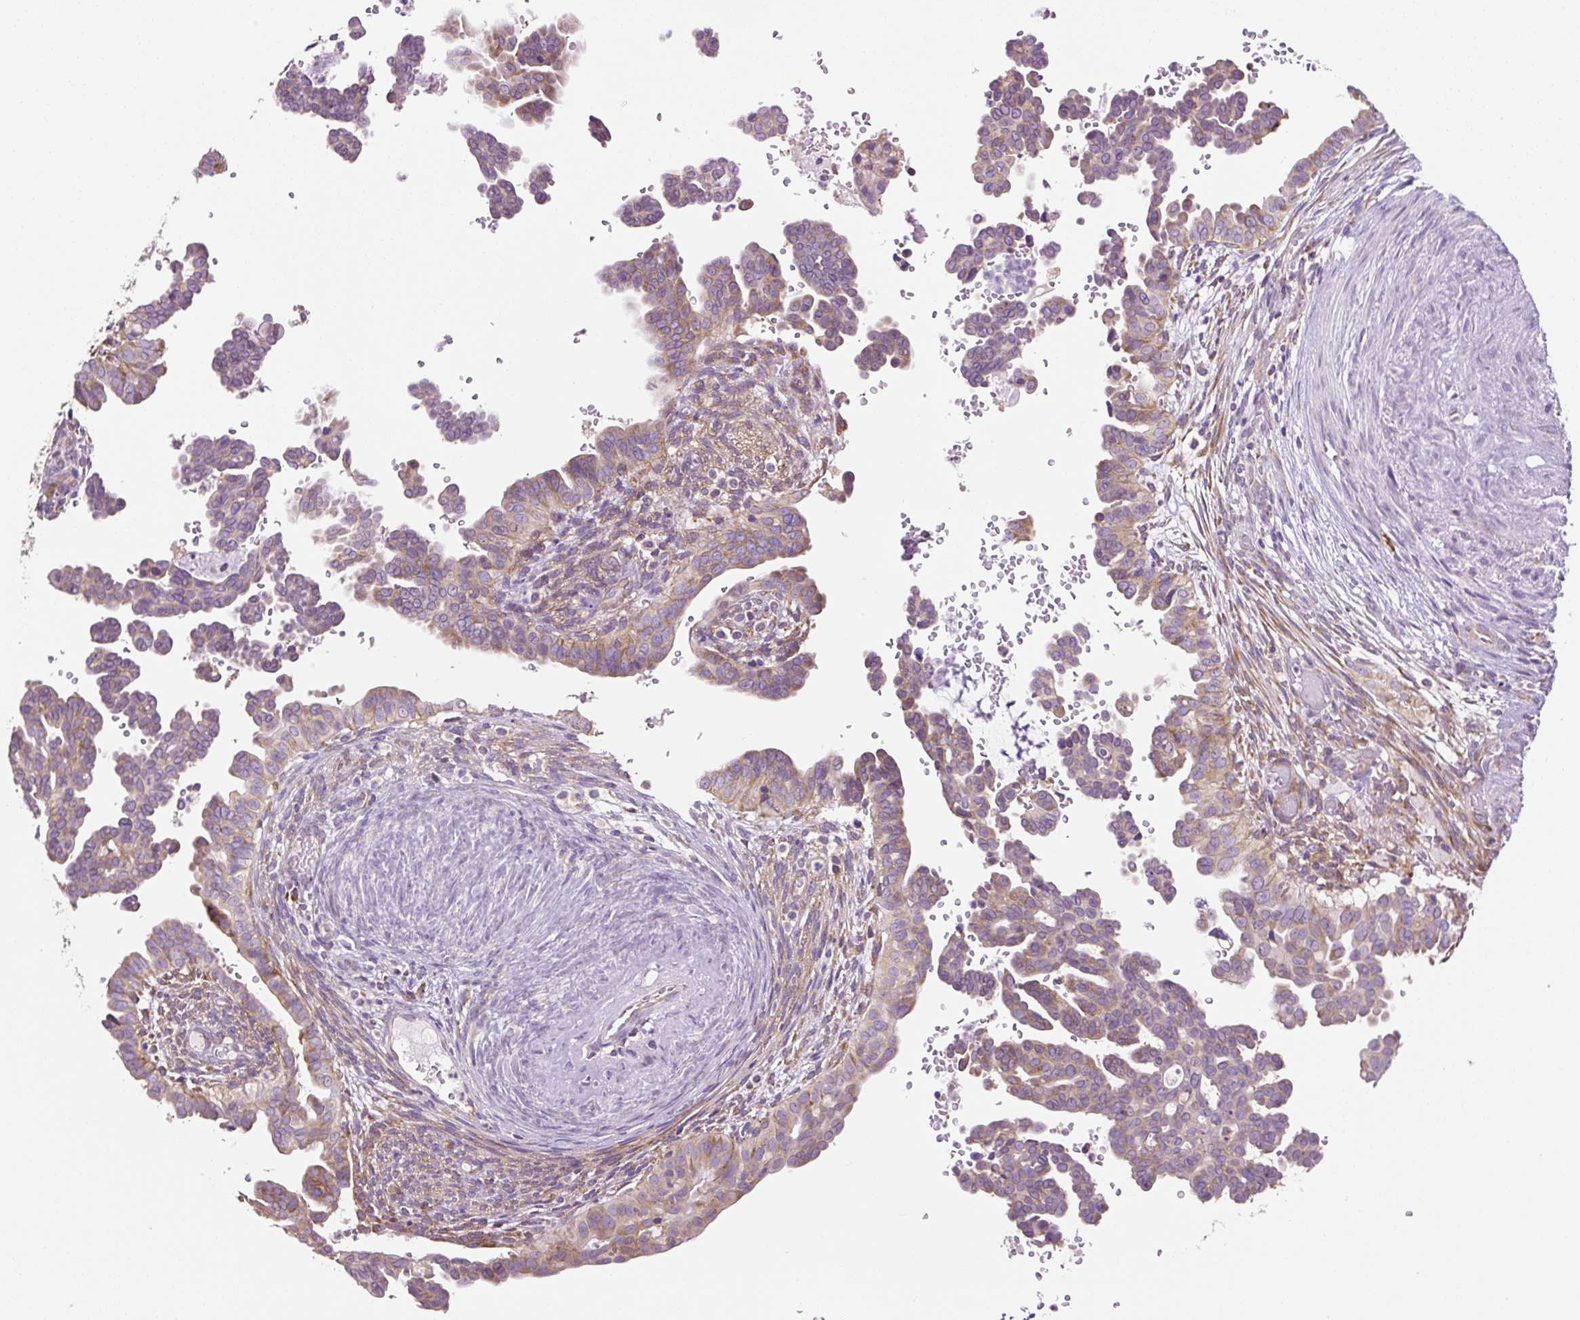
{"staining": {"intensity": "moderate", "quantity": "25%-75%", "location": "cytoplasmic/membranous"}, "tissue": "cervical cancer", "cell_type": "Tumor cells", "image_type": "cancer", "snomed": [{"axis": "morphology", "description": "Adenocarcinoma, NOS"}, {"axis": "morphology", "description": "Adenocarcinoma, Low grade"}, {"axis": "topography", "description": "Cervix"}], "caption": "Protein staining displays moderate cytoplasmic/membranous staining in approximately 25%-75% of tumor cells in adenocarcinoma (cervical).", "gene": "RPS23", "patient": {"sex": "female", "age": 35}}